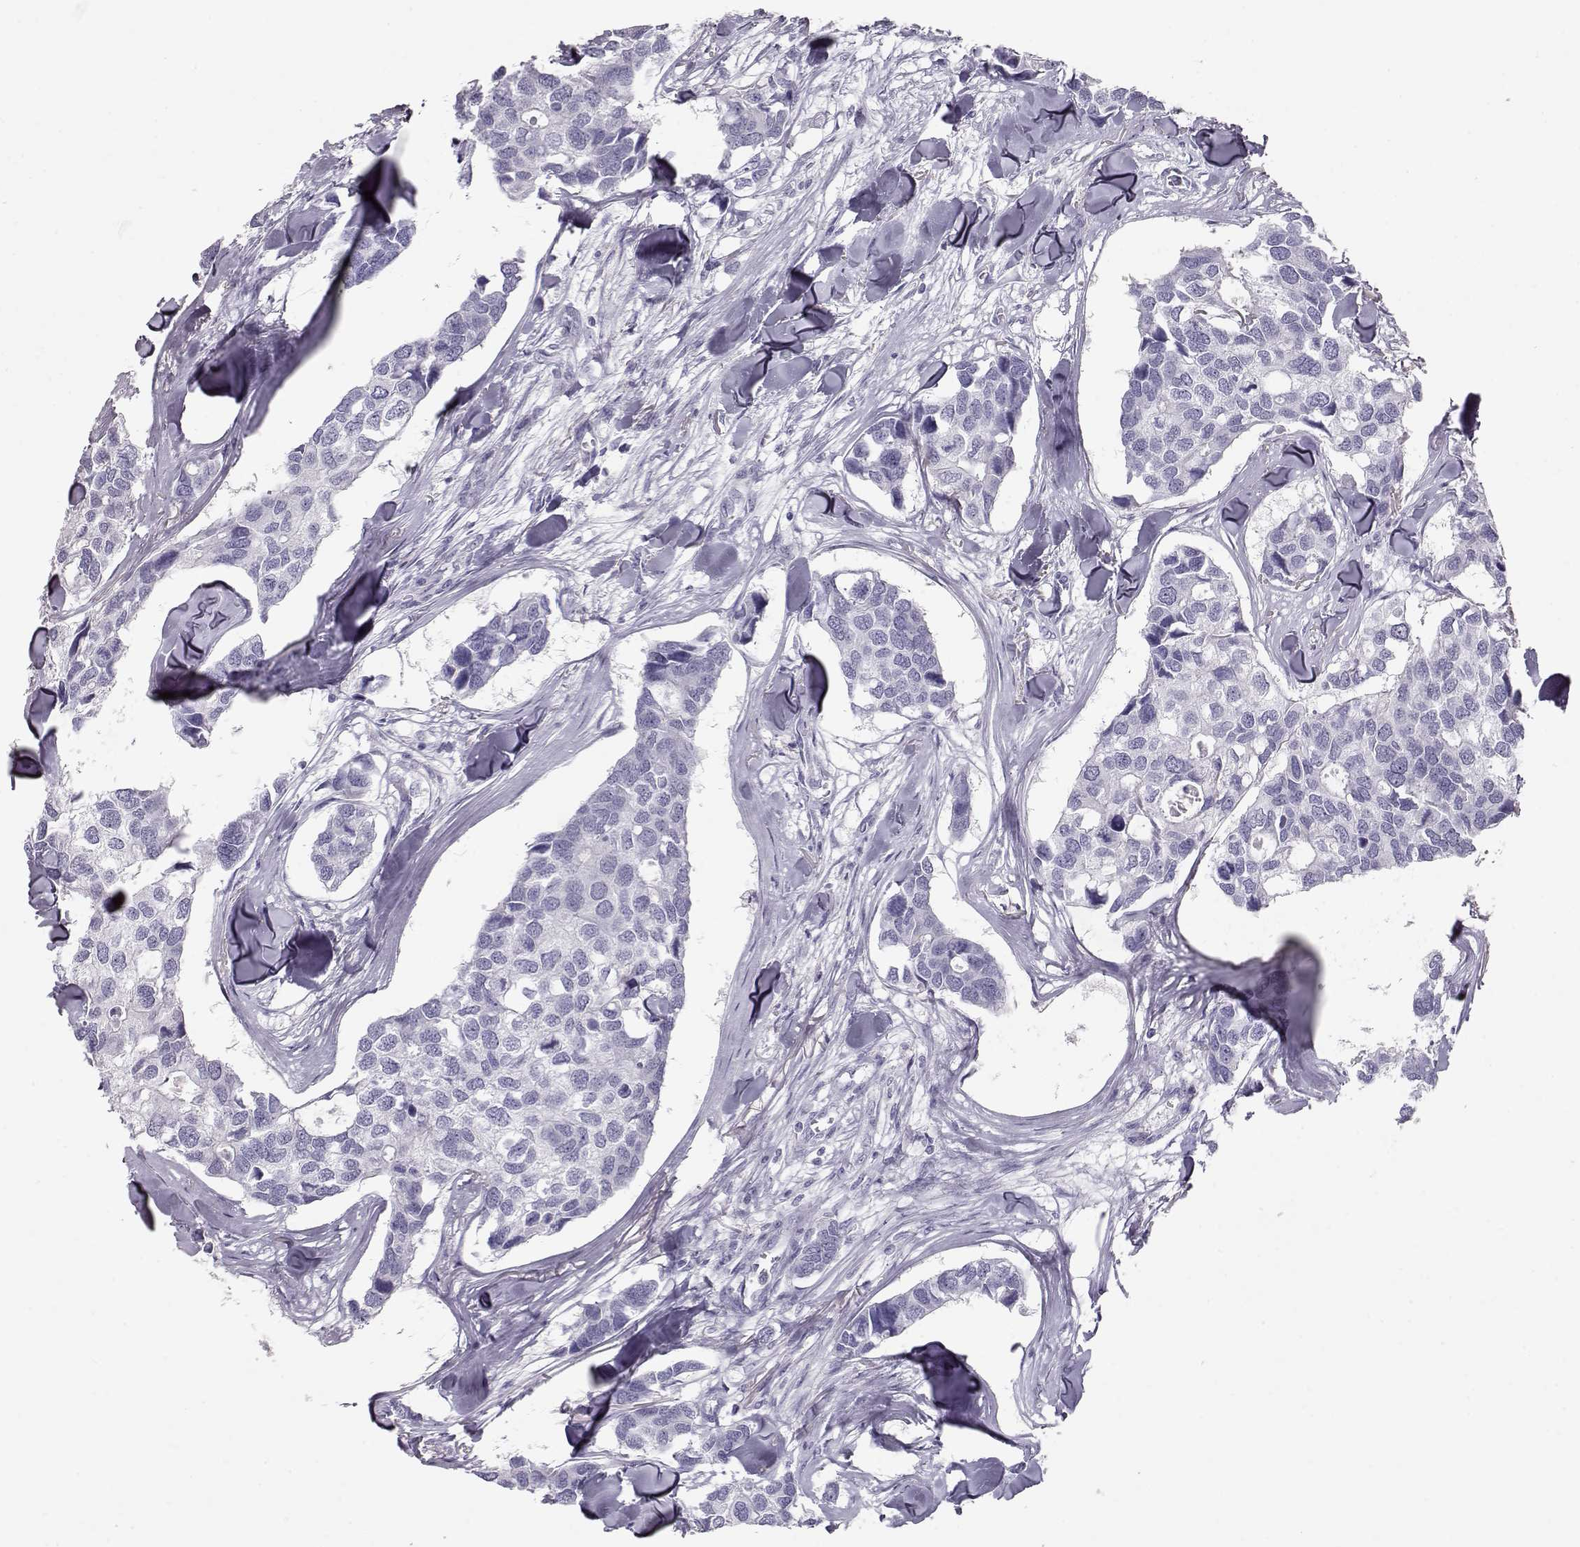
{"staining": {"intensity": "negative", "quantity": "none", "location": "none"}, "tissue": "breast cancer", "cell_type": "Tumor cells", "image_type": "cancer", "snomed": [{"axis": "morphology", "description": "Duct carcinoma"}, {"axis": "topography", "description": "Breast"}], "caption": "DAB (3,3'-diaminobenzidine) immunohistochemical staining of breast cancer (intraductal carcinoma) displays no significant expression in tumor cells. The staining is performed using DAB brown chromogen with nuclei counter-stained in using hematoxylin.", "gene": "MIP", "patient": {"sex": "female", "age": 83}}